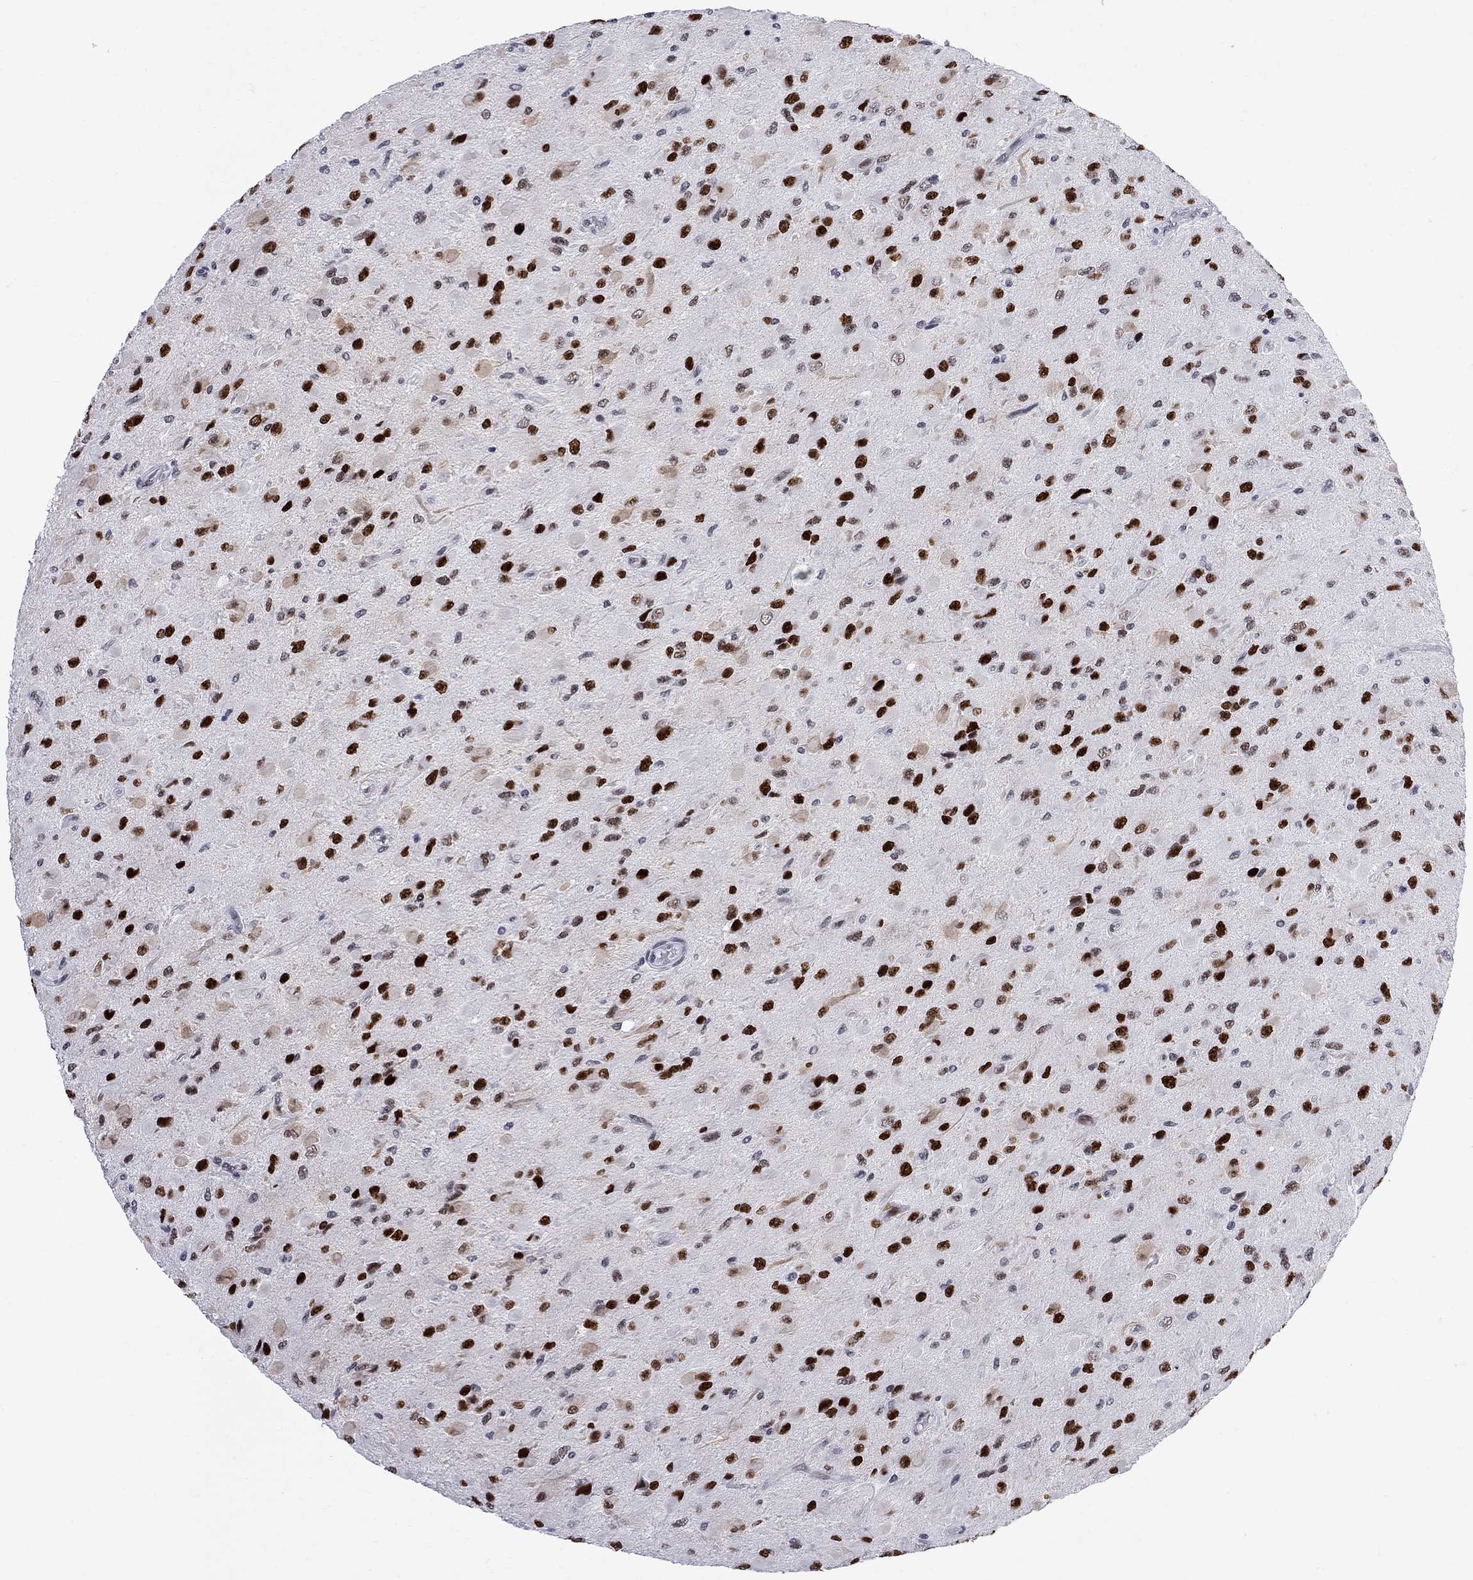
{"staining": {"intensity": "strong", "quantity": ">75%", "location": "nuclear"}, "tissue": "glioma", "cell_type": "Tumor cells", "image_type": "cancer", "snomed": [{"axis": "morphology", "description": "Glioma, malignant, High grade"}, {"axis": "topography", "description": "Cerebral cortex"}], "caption": "Immunohistochemical staining of malignant glioma (high-grade) exhibits high levels of strong nuclear protein expression in about >75% of tumor cells.", "gene": "ZBTB47", "patient": {"sex": "male", "age": 35}}